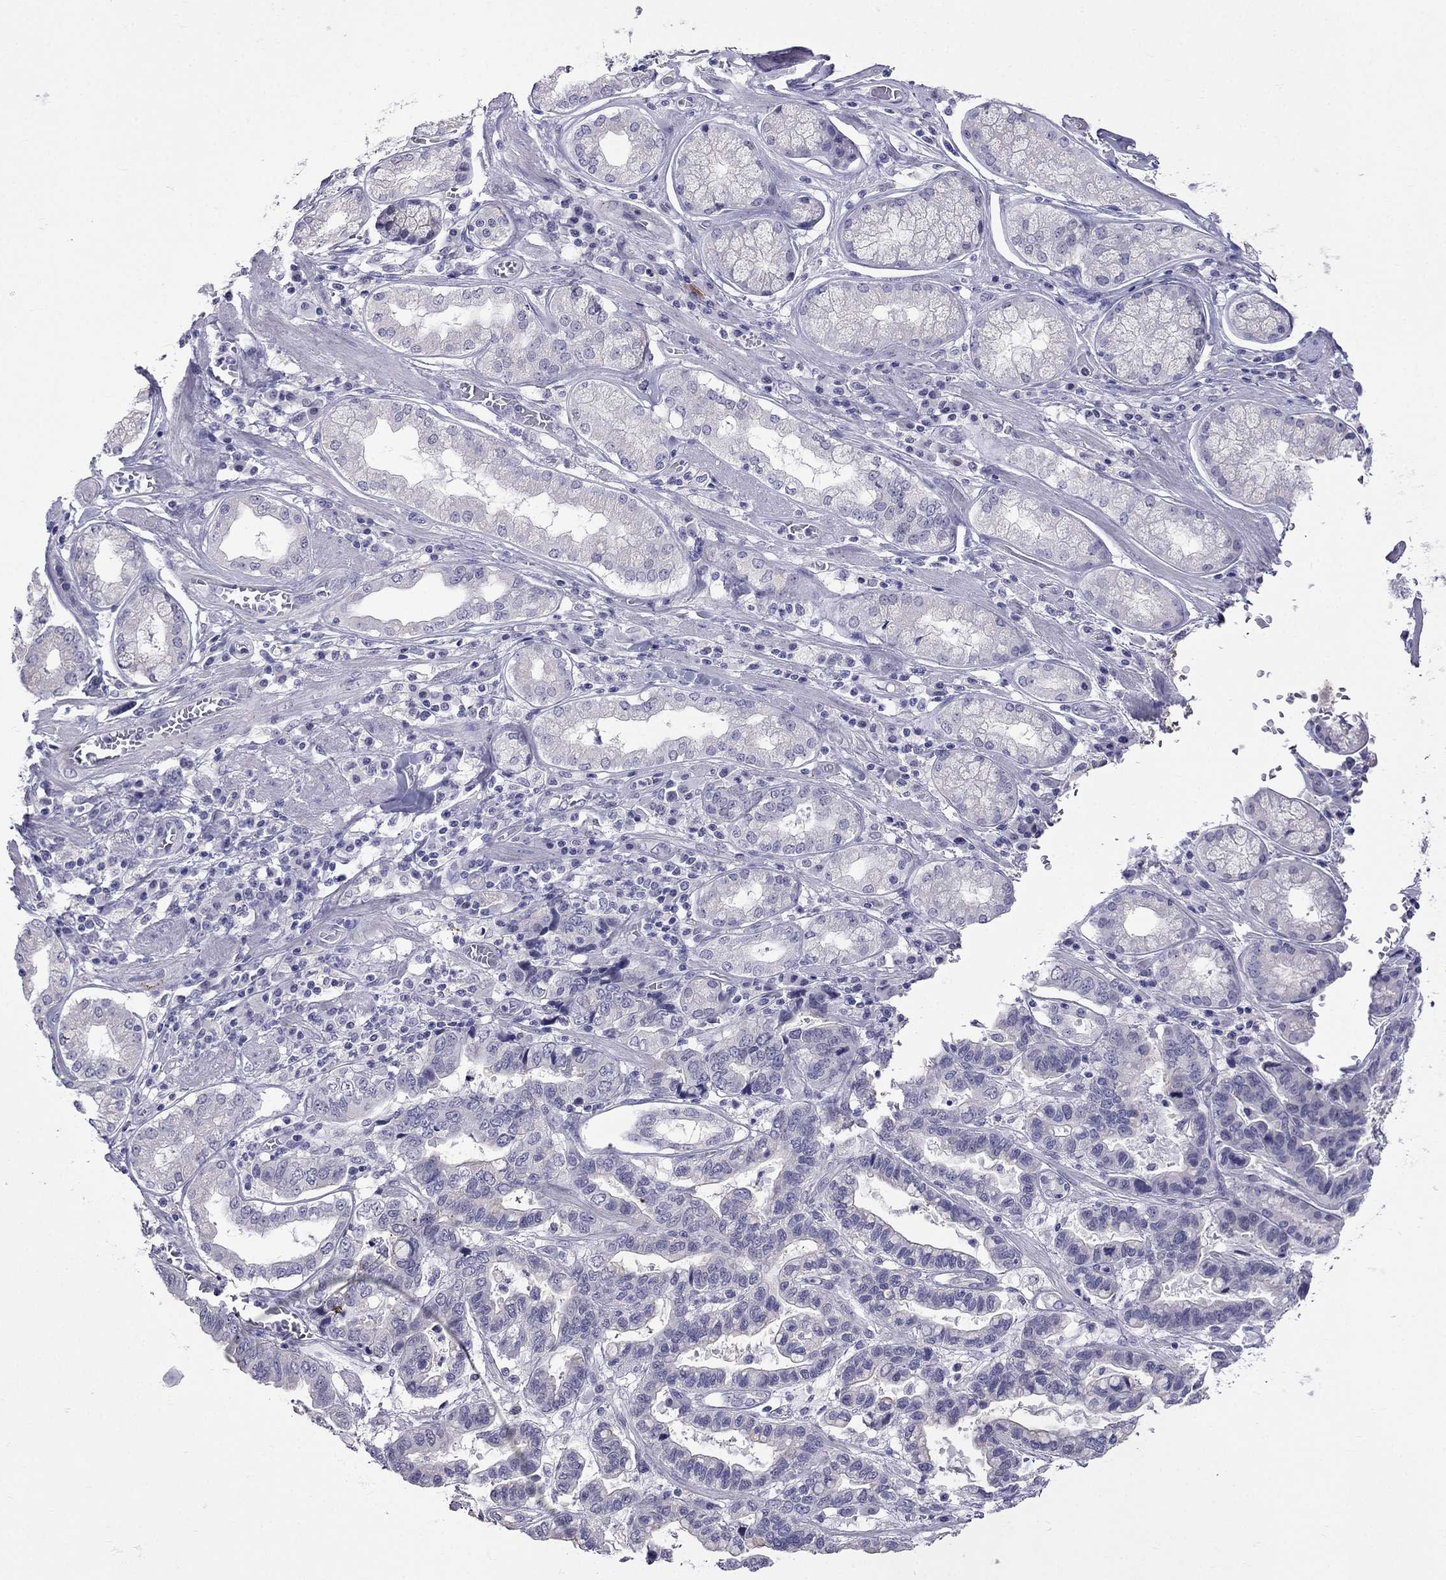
{"staining": {"intensity": "negative", "quantity": "none", "location": "none"}, "tissue": "stomach cancer", "cell_type": "Tumor cells", "image_type": "cancer", "snomed": [{"axis": "morphology", "description": "Adenocarcinoma, NOS"}, {"axis": "topography", "description": "Stomach, lower"}], "caption": "High power microscopy photomicrograph of an IHC image of stomach cancer (adenocarcinoma), revealing no significant positivity in tumor cells.", "gene": "MGP", "patient": {"sex": "female", "age": 76}}